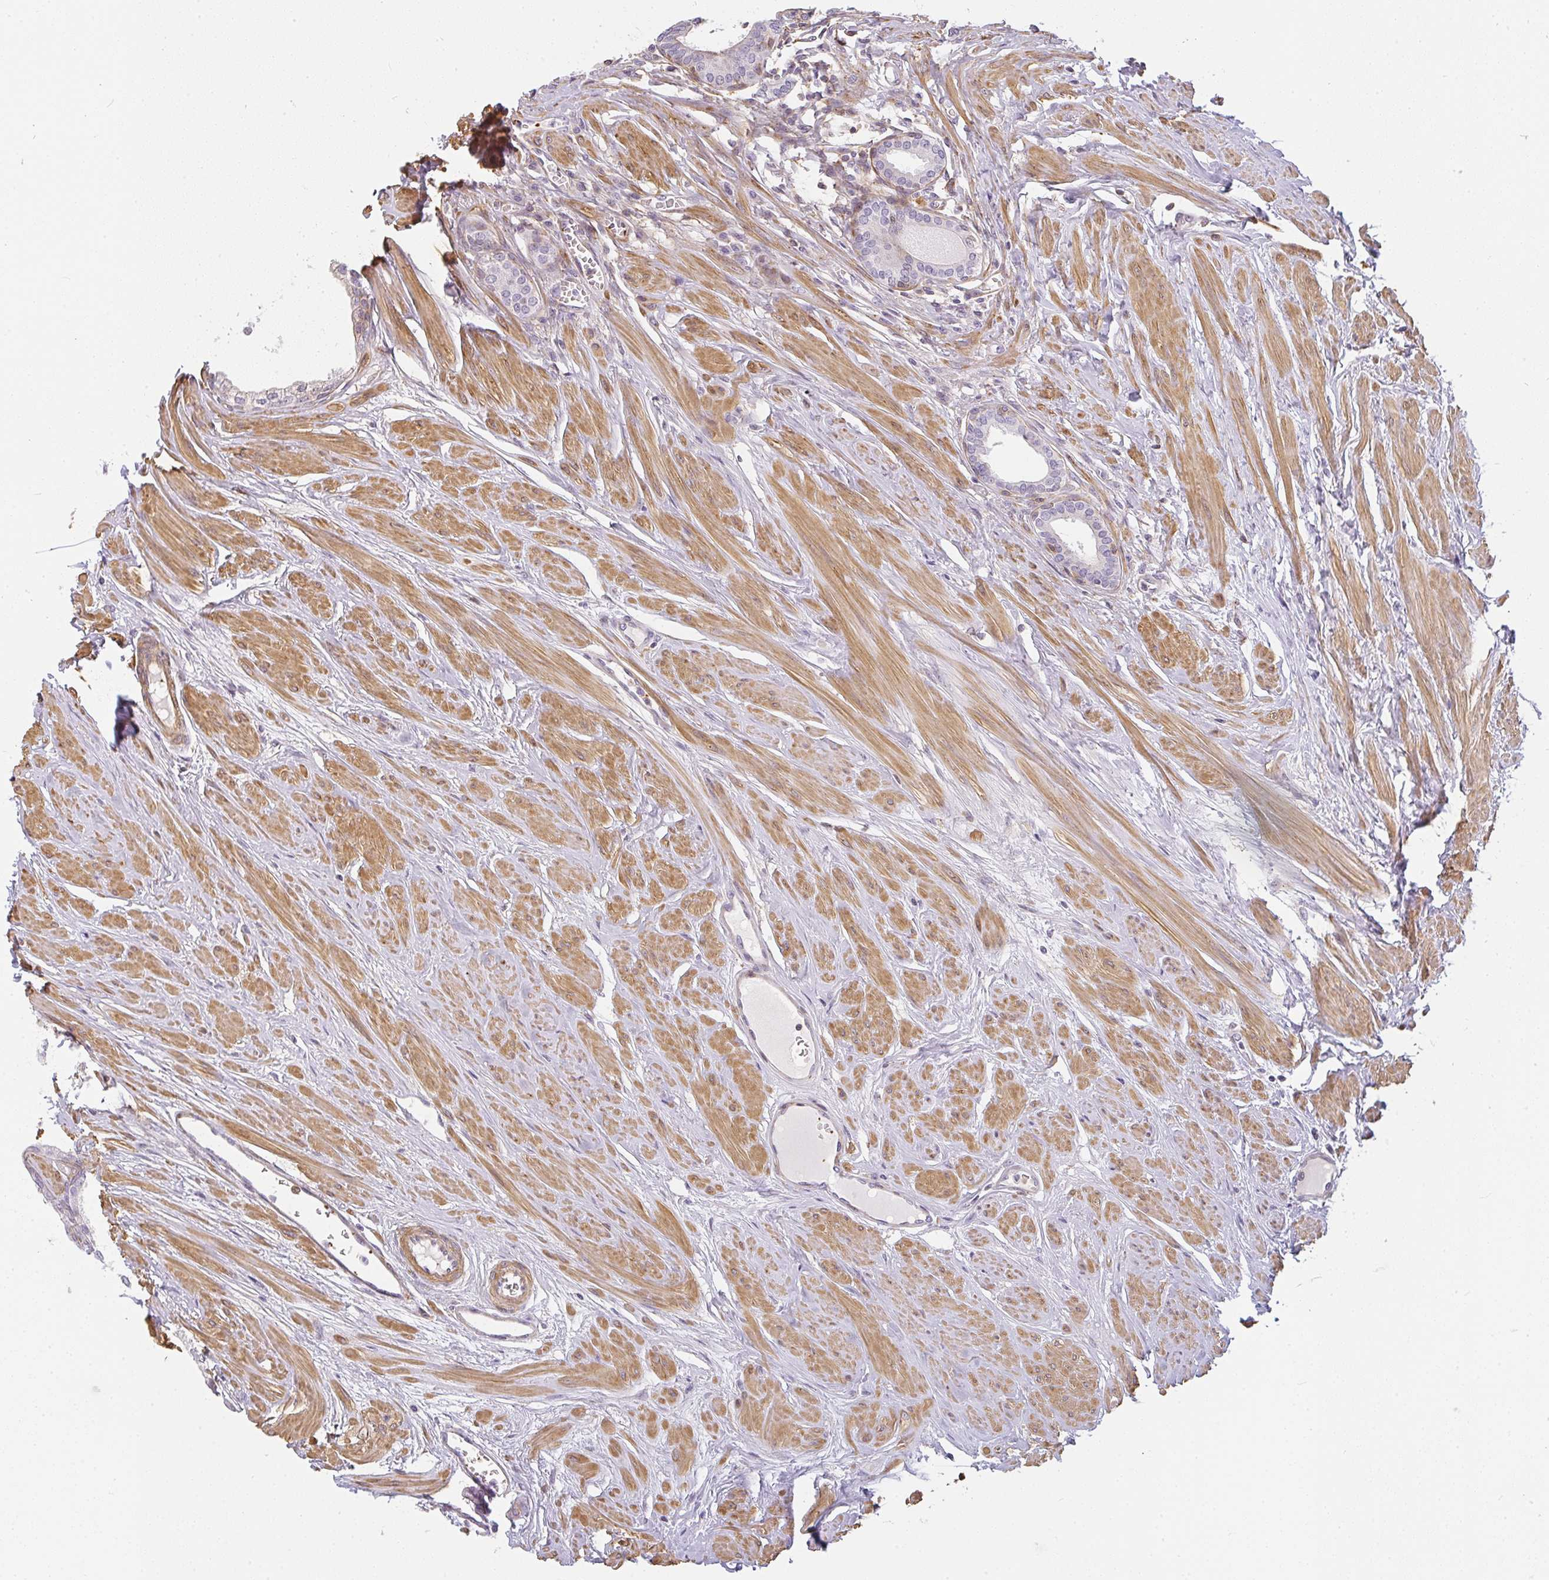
{"staining": {"intensity": "moderate", "quantity": "25%-75%", "location": "cytoplasmic/membranous"}, "tissue": "prostate", "cell_type": "Glandular cells", "image_type": "normal", "snomed": [{"axis": "morphology", "description": "Normal tissue, NOS"}, {"axis": "topography", "description": "Prostate"}, {"axis": "topography", "description": "Peripheral nerve tissue"}], "caption": "Human prostate stained for a protein (brown) exhibits moderate cytoplasmic/membranous positive staining in approximately 25%-75% of glandular cells.", "gene": "SULF1", "patient": {"sex": "male", "age": 55}}